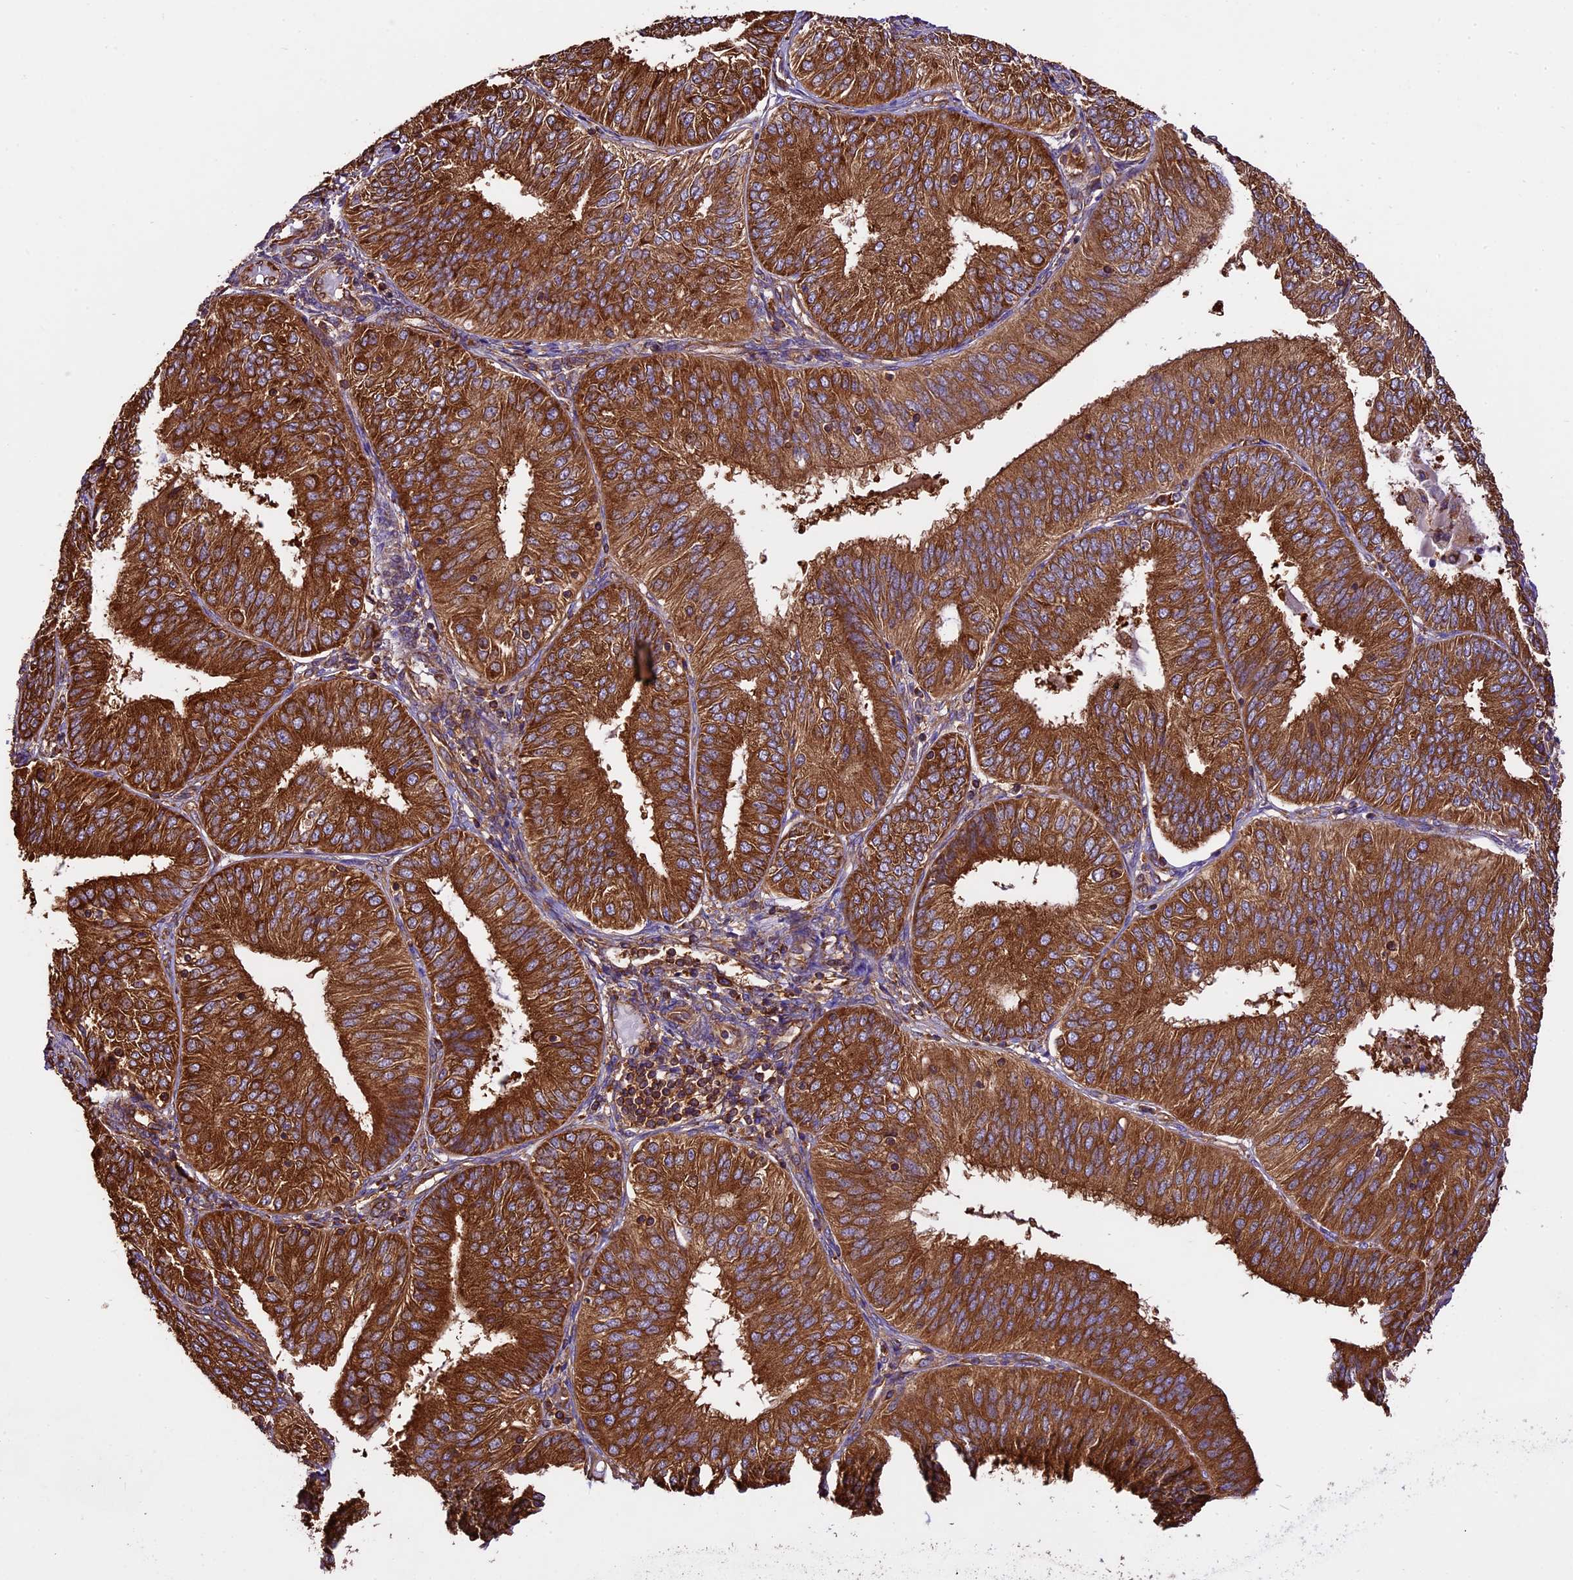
{"staining": {"intensity": "strong", "quantity": ">75%", "location": "cytoplasmic/membranous"}, "tissue": "endometrial cancer", "cell_type": "Tumor cells", "image_type": "cancer", "snomed": [{"axis": "morphology", "description": "Adenocarcinoma, NOS"}, {"axis": "topography", "description": "Endometrium"}], "caption": "Tumor cells demonstrate high levels of strong cytoplasmic/membranous positivity in about >75% of cells in endometrial cancer (adenocarcinoma). The staining is performed using DAB brown chromogen to label protein expression. The nuclei are counter-stained blue using hematoxylin.", "gene": "KARS1", "patient": {"sex": "female", "age": 58}}